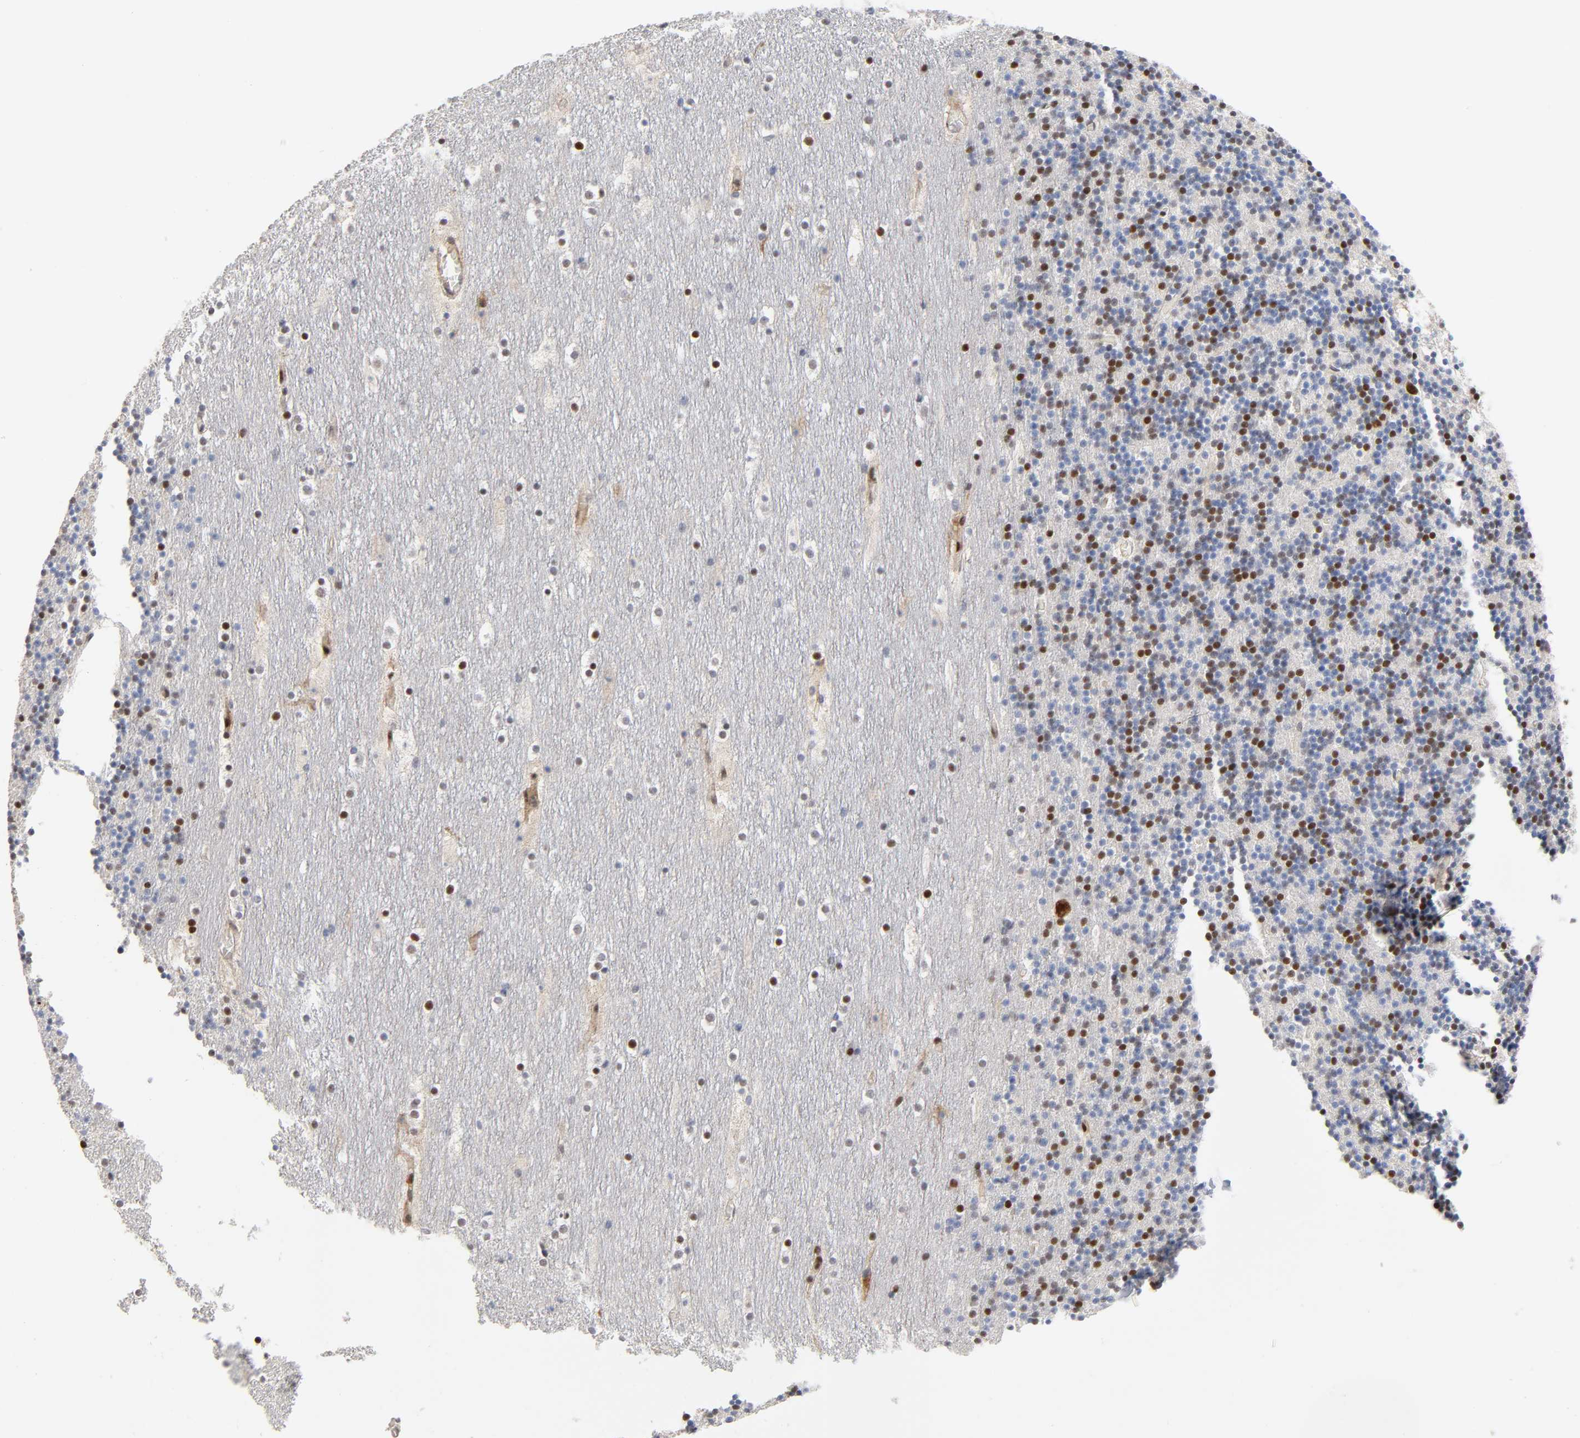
{"staining": {"intensity": "strong", "quantity": "25%-75%", "location": "nuclear"}, "tissue": "cerebellum", "cell_type": "Cells in granular layer", "image_type": "normal", "snomed": [{"axis": "morphology", "description": "Normal tissue, NOS"}, {"axis": "topography", "description": "Cerebellum"}], "caption": "Human cerebellum stained for a protein (brown) shows strong nuclear positive staining in approximately 25%-75% of cells in granular layer.", "gene": "STK38", "patient": {"sex": "male", "age": 45}}